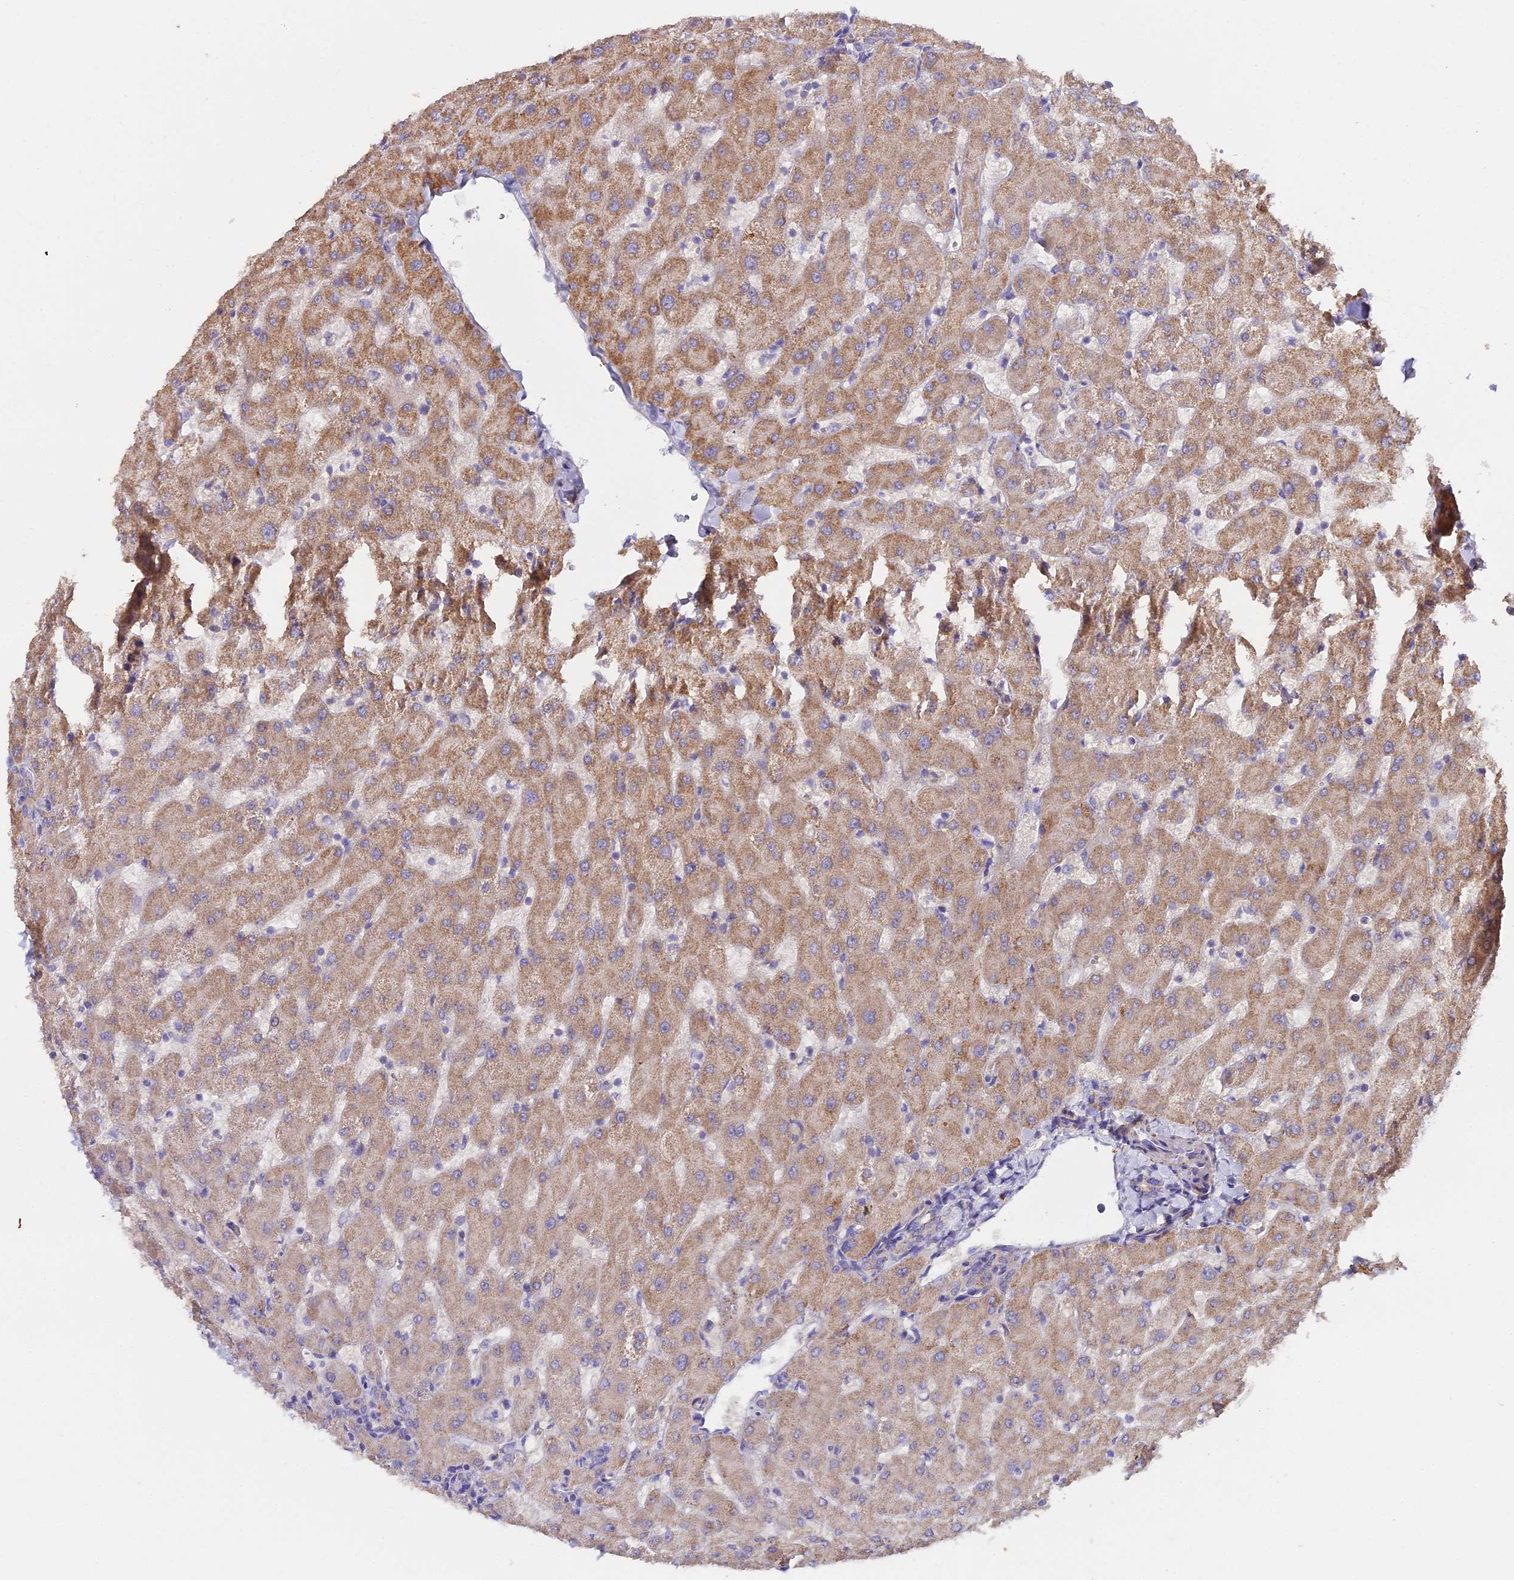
{"staining": {"intensity": "negative", "quantity": "none", "location": "none"}, "tissue": "liver", "cell_type": "Cholangiocytes", "image_type": "normal", "snomed": [{"axis": "morphology", "description": "Normal tissue, NOS"}, {"axis": "topography", "description": "Liver"}], "caption": "There is no significant expression in cholangiocytes of liver. (DAB (3,3'-diaminobenzidine) immunohistochemistry (IHC), high magnification).", "gene": "METTL13", "patient": {"sex": "female", "age": 63}}